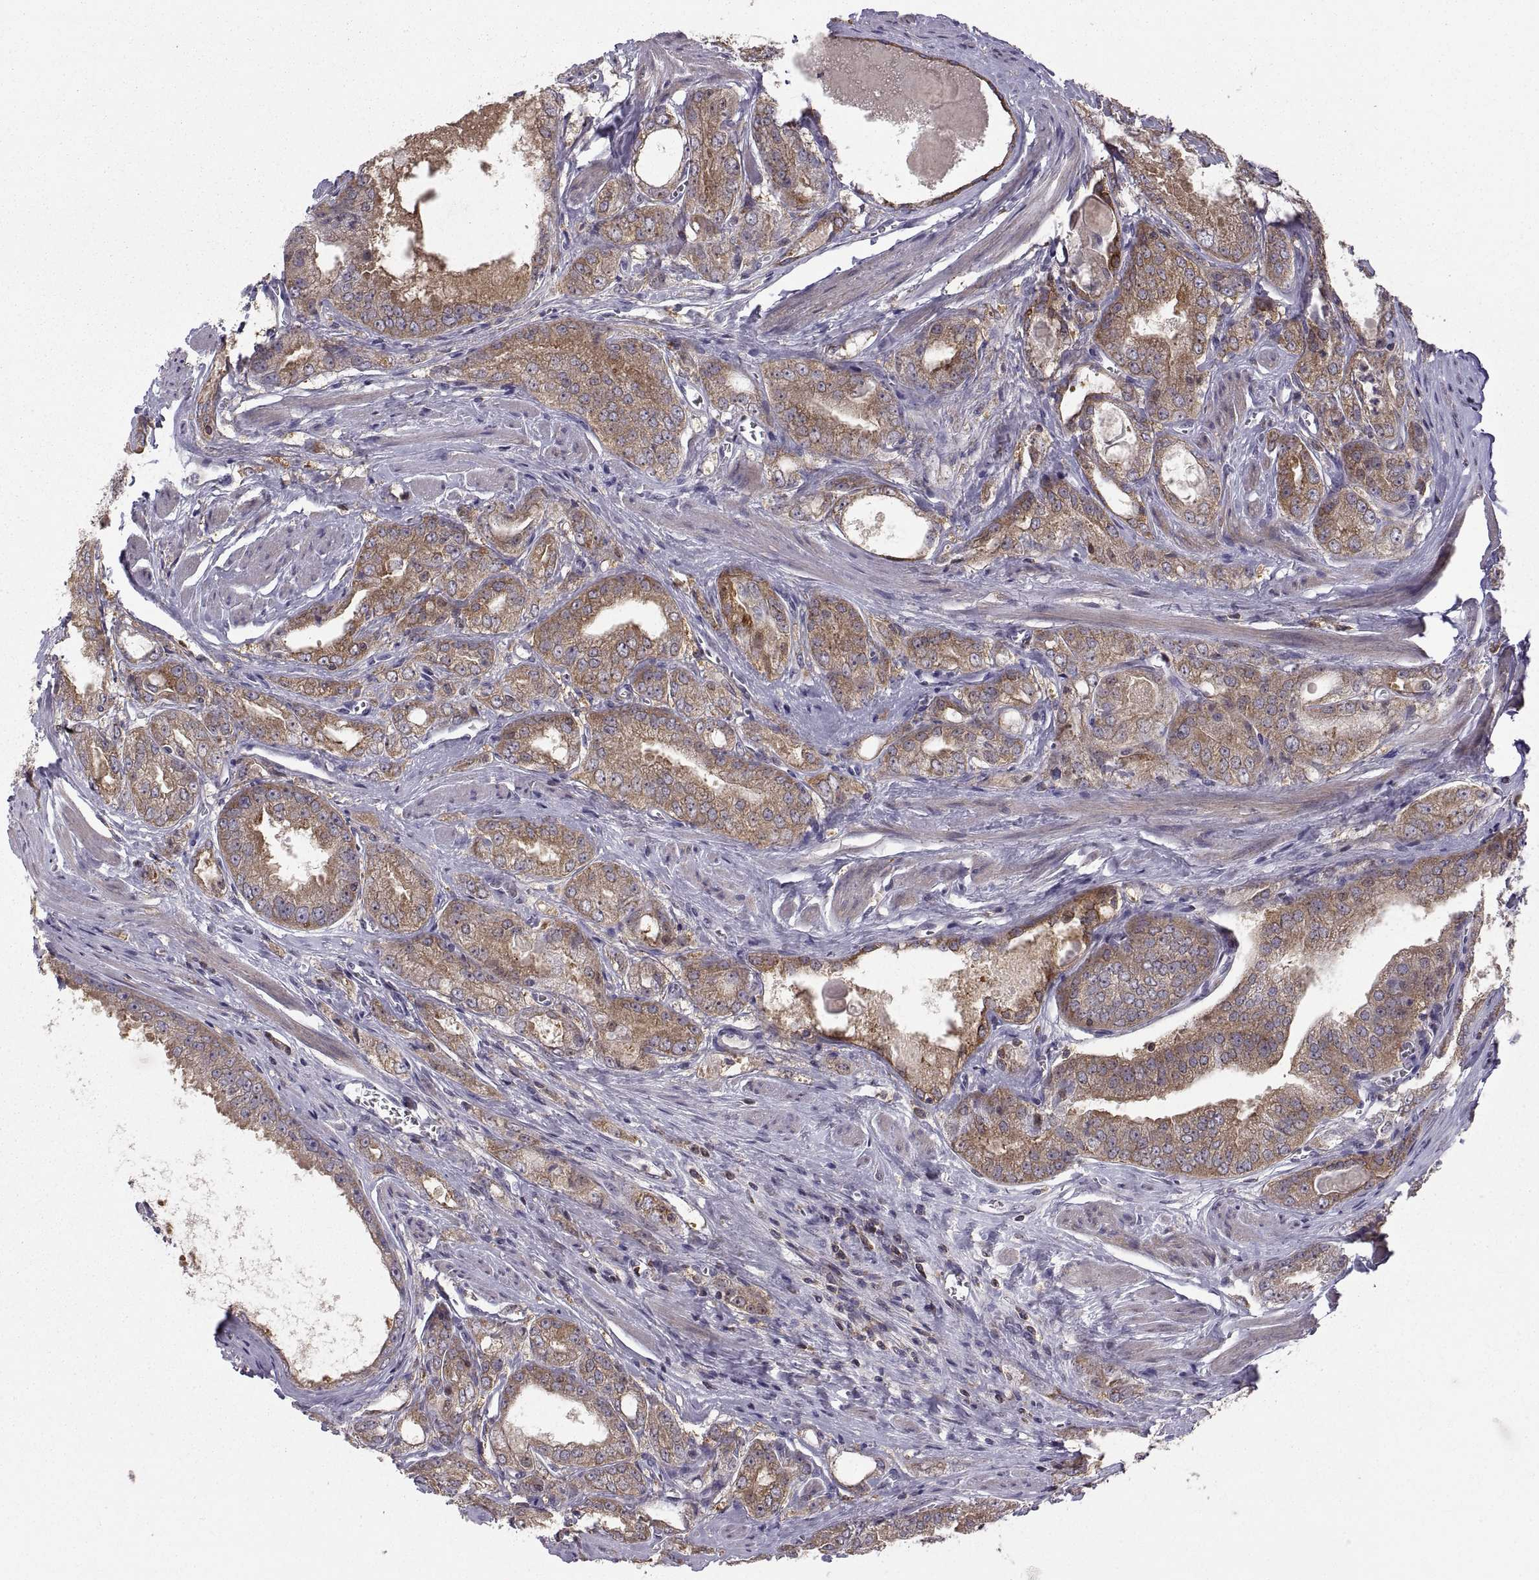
{"staining": {"intensity": "moderate", "quantity": ">75%", "location": "cytoplasmic/membranous"}, "tissue": "prostate cancer", "cell_type": "Tumor cells", "image_type": "cancer", "snomed": [{"axis": "morphology", "description": "Adenocarcinoma, NOS"}, {"axis": "morphology", "description": "Adenocarcinoma, High grade"}, {"axis": "topography", "description": "Prostate"}], "caption": "Protein expression analysis of prostate adenocarcinoma displays moderate cytoplasmic/membranous positivity in about >75% of tumor cells.", "gene": "EZR", "patient": {"sex": "male", "age": 70}}